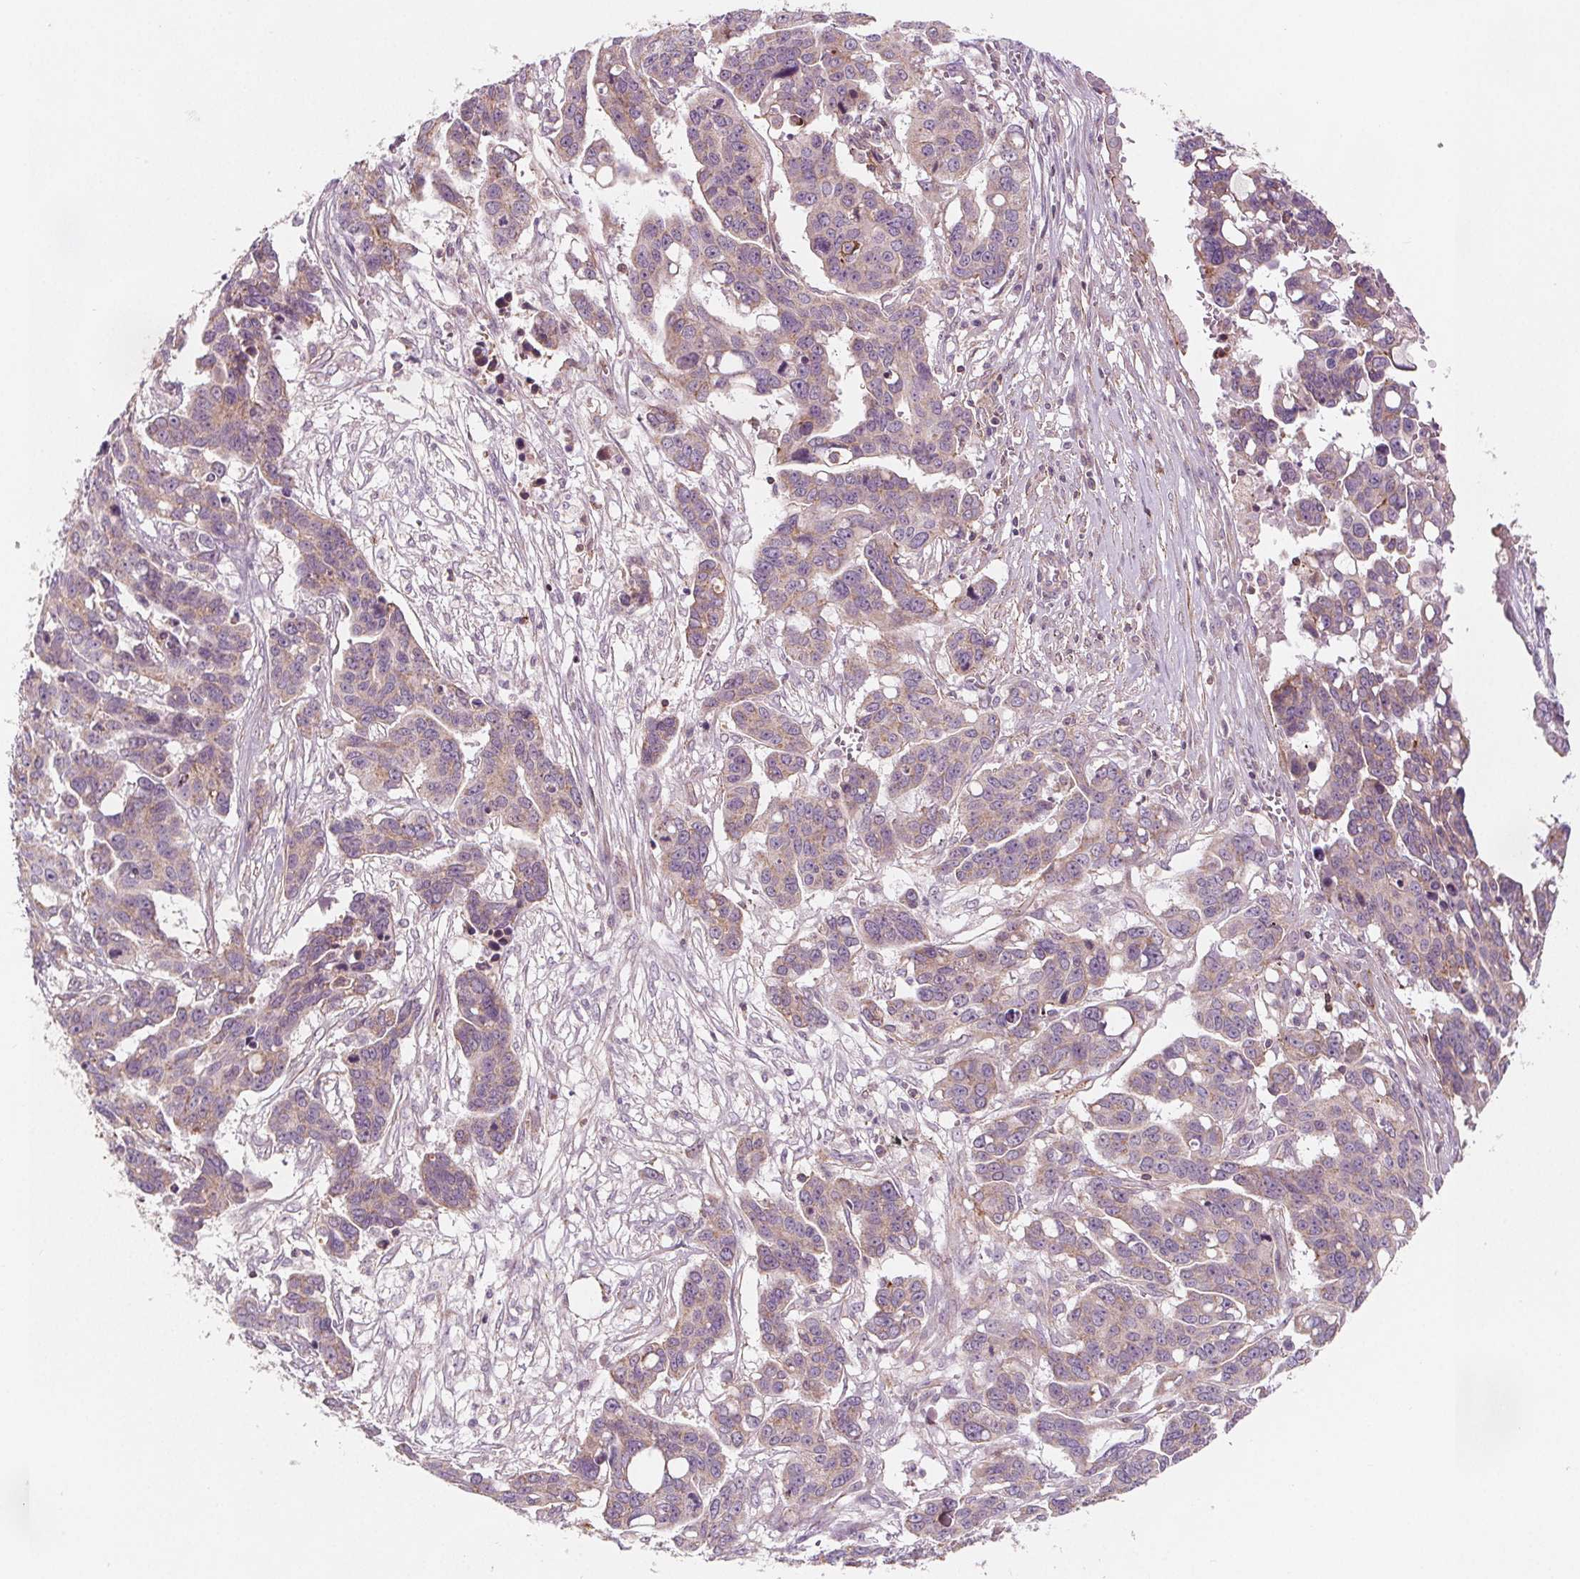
{"staining": {"intensity": "negative", "quantity": "none", "location": "none"}, "tissue": "ovarian cancer", "cell_type": "Tumor cells", "image_type": "cancer", "snomed": [{"axis": "morphology", "description": "Carcinoma, endometroid"}, {"axis": "topography", "description": "Ovary"}], "caption": "Tumor cells show no significant protein positivity in ovarian cancer. Nuclei are stained in blue.", "gene": "ADAM33", "patient": {"sex": "female", "age": 78}}